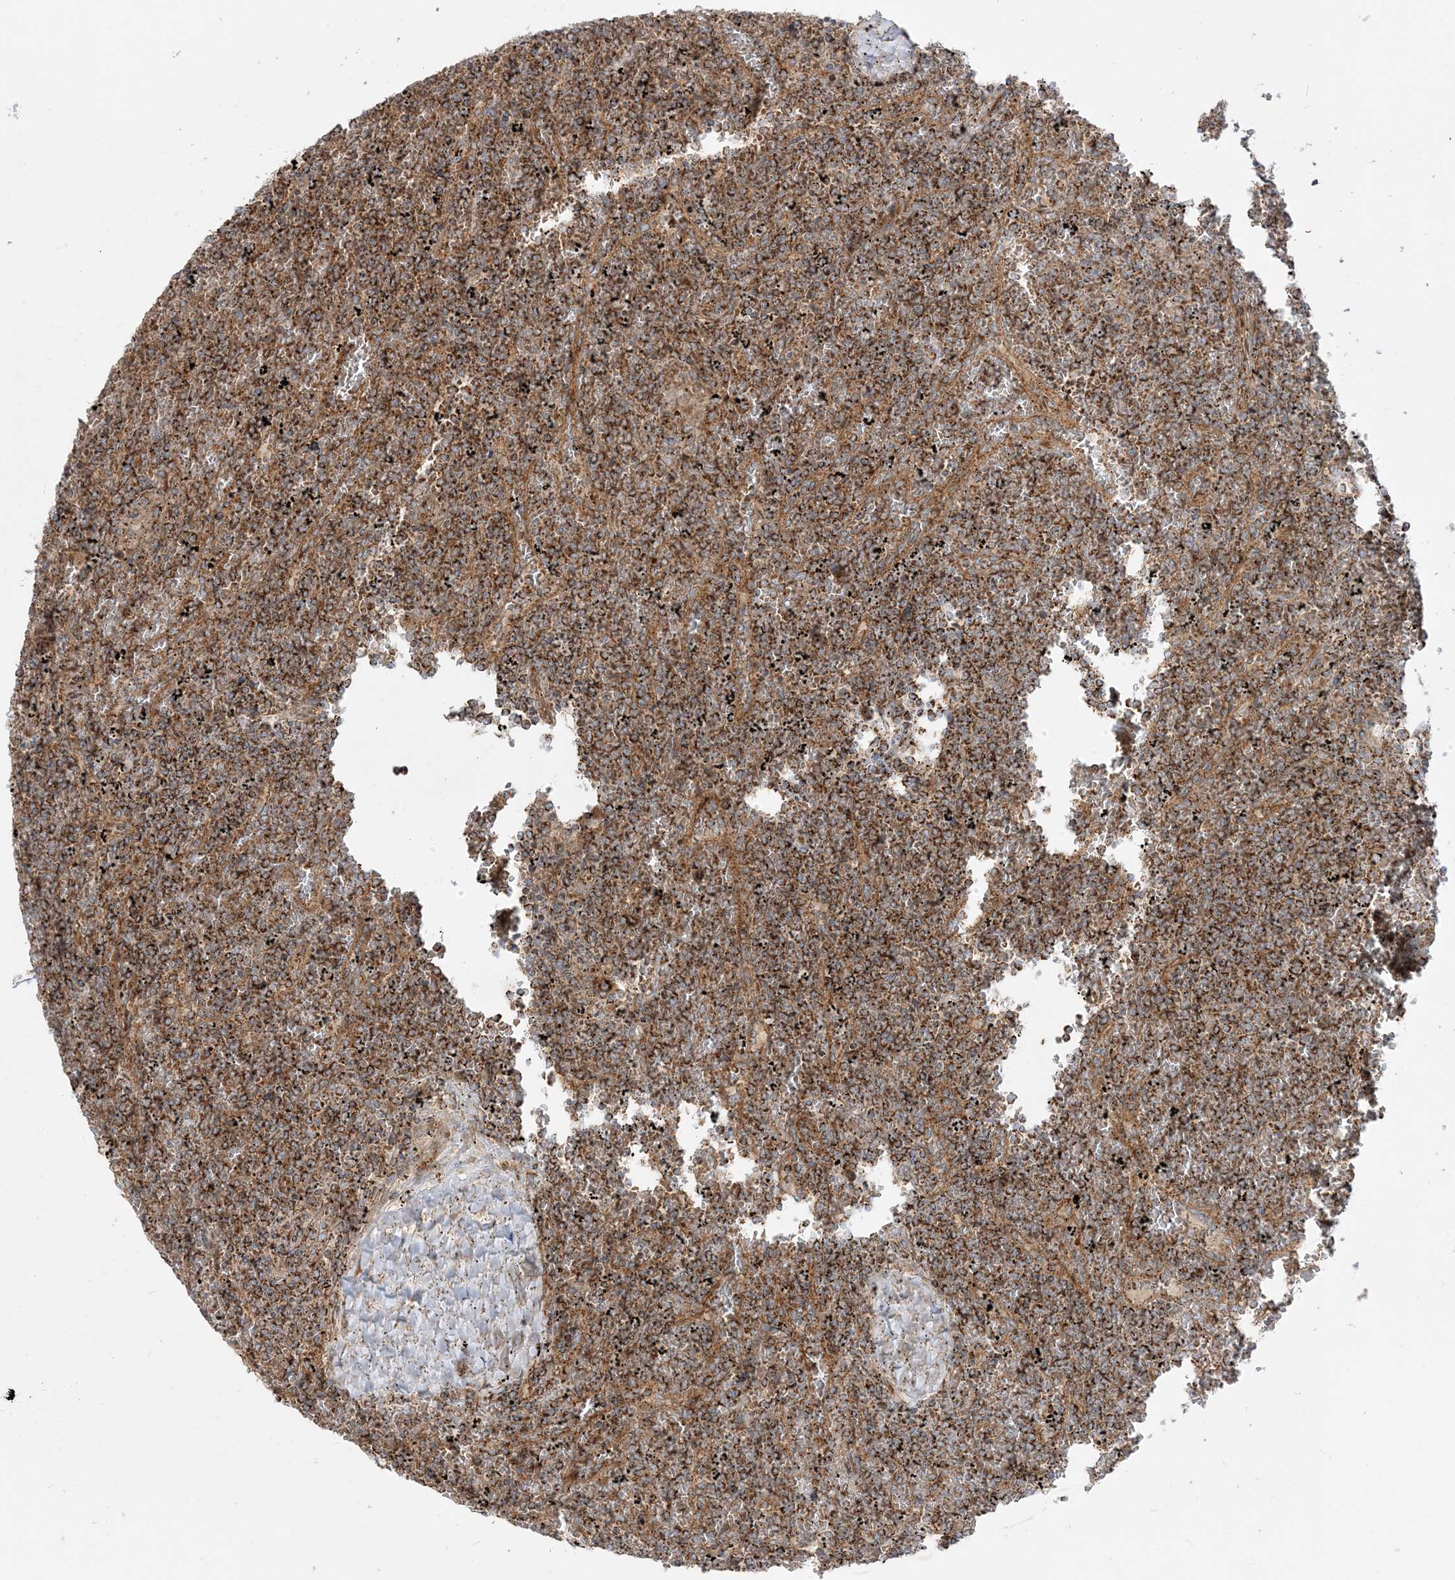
{"staining": {"intensity": "moderate", "quantity": ">75%", "location": "cytoplasmic/membranous"}, "tissue": "lymphoma", "cell_type": "Tumor cells", "image_type": "cancer", "snomed": [{"axis": "morphology", "description": "Malignant lymphoma, non-Hodgkin's type, Low grade"}, {"axis": "topography", "description": "Spleen"}], "caption": "High-magnification brightfield microscopy of lymphoma stained with DAB (brown) and counterstained with hematoxylin (blue). tumor cells exhibit moderate cytoplasmic/membranous positivity is seen in approximately>75% of cells.", "gene": "AARS2", "patient": {"sex": "female", "age": 19}}